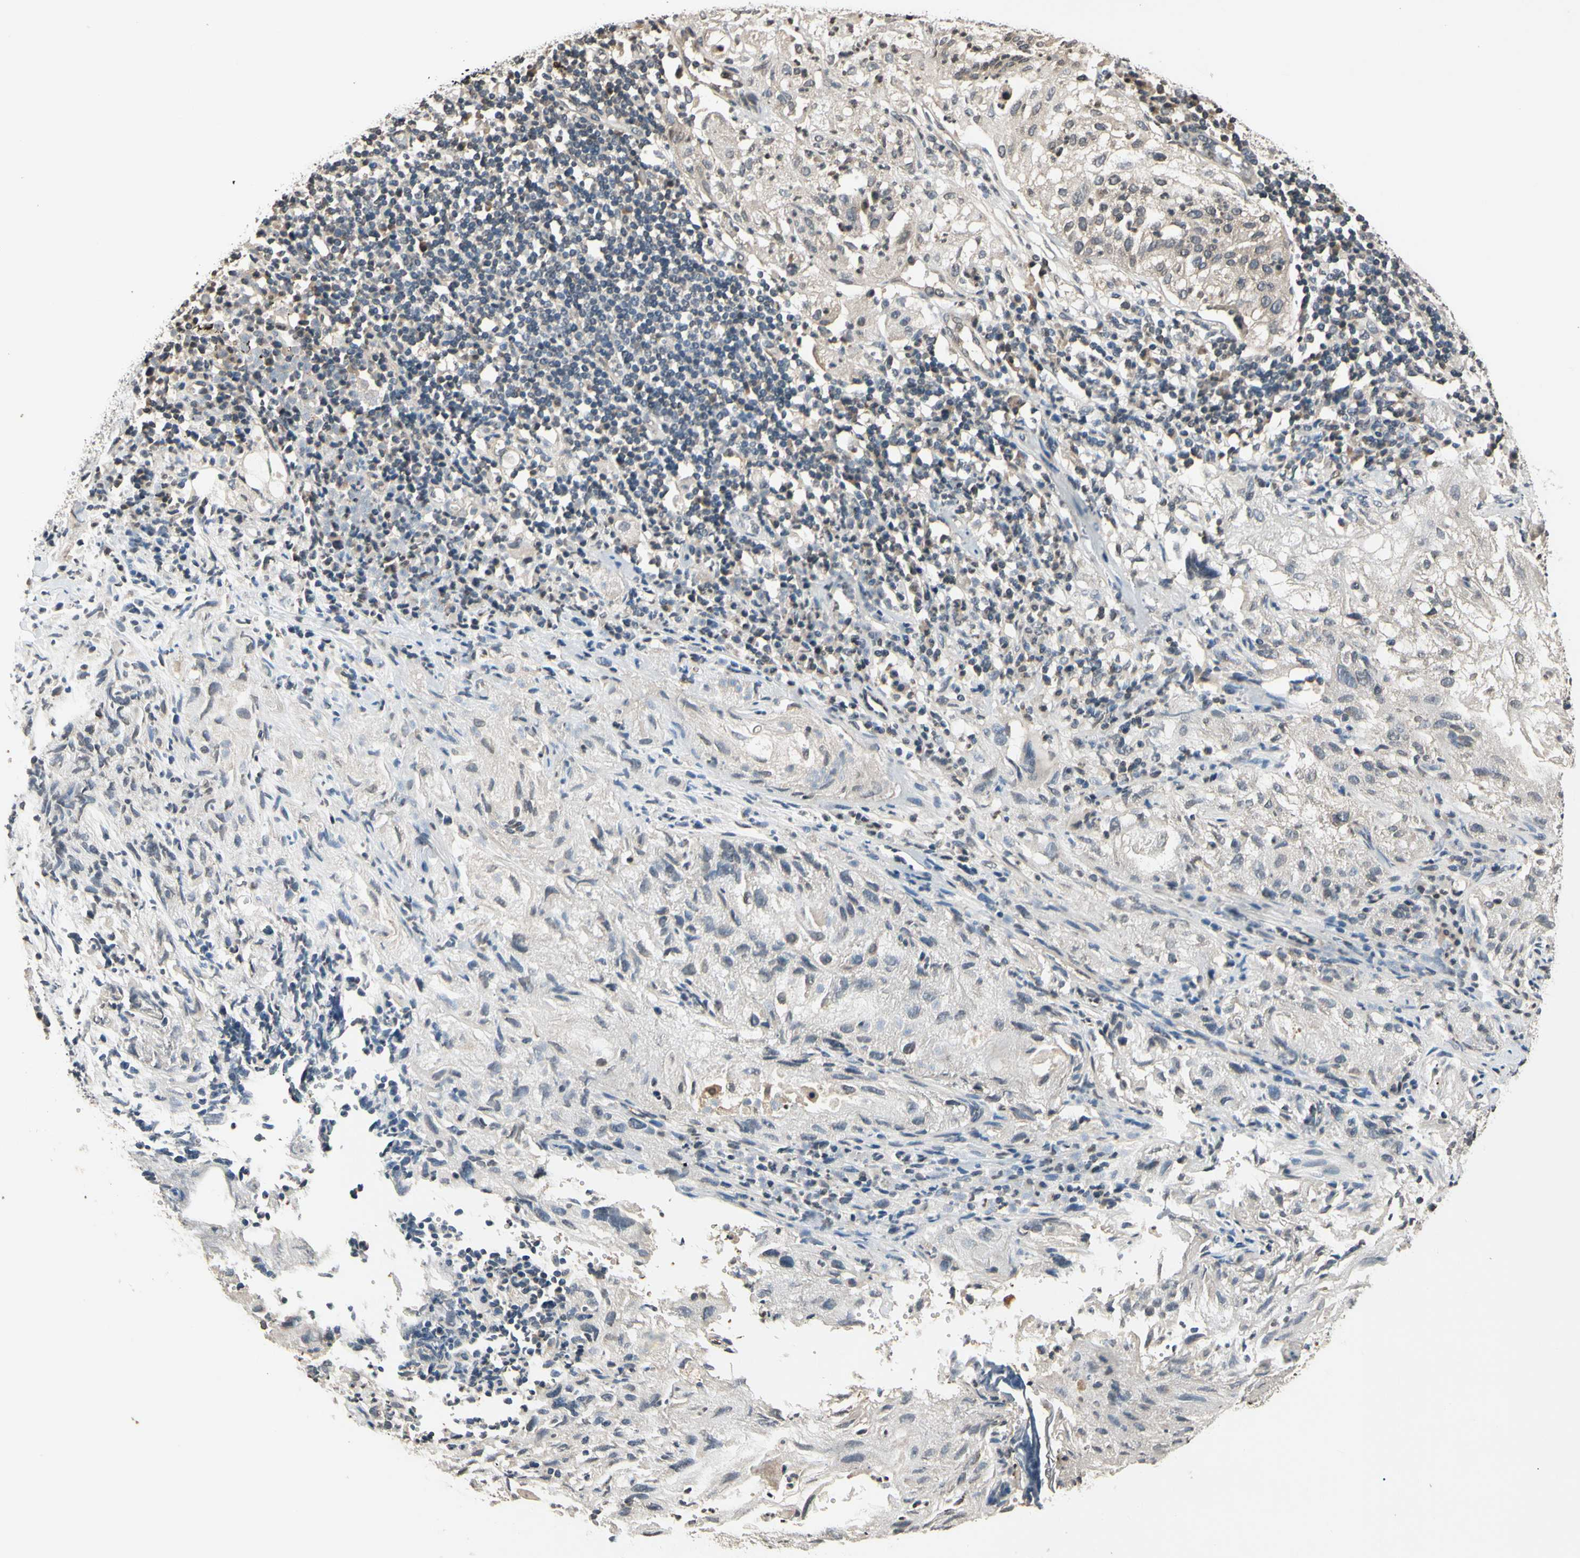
{"staining": {"intensity": "weak", "quantity": ">75%", "location": "cytoplasmic/membranous"}, "tissue": "lung cancer", "cell_type": "Tumor cells", "image_type": "cancer", "snomed": [{"axis": "morphology", "description": "Inflammation, NOS"}, {"axis": "morphology", "description": "Squamous cell carcinoma, NOS"}, {"axis": "topography", "description": "Lymph node"}, {"axis": "topography", "description": "Soft tissue"}, {"axis": "topography", "description": "Lung"}], "caption": "Squamous cell carcinoma (lung) was stained to show a protein in brown. There is low levels of weak cytoplasmic/membranous expression in approximately >75% of tumor cells.", "gene": "GCLC", "patient": {"sex": "male", "age": 66}}